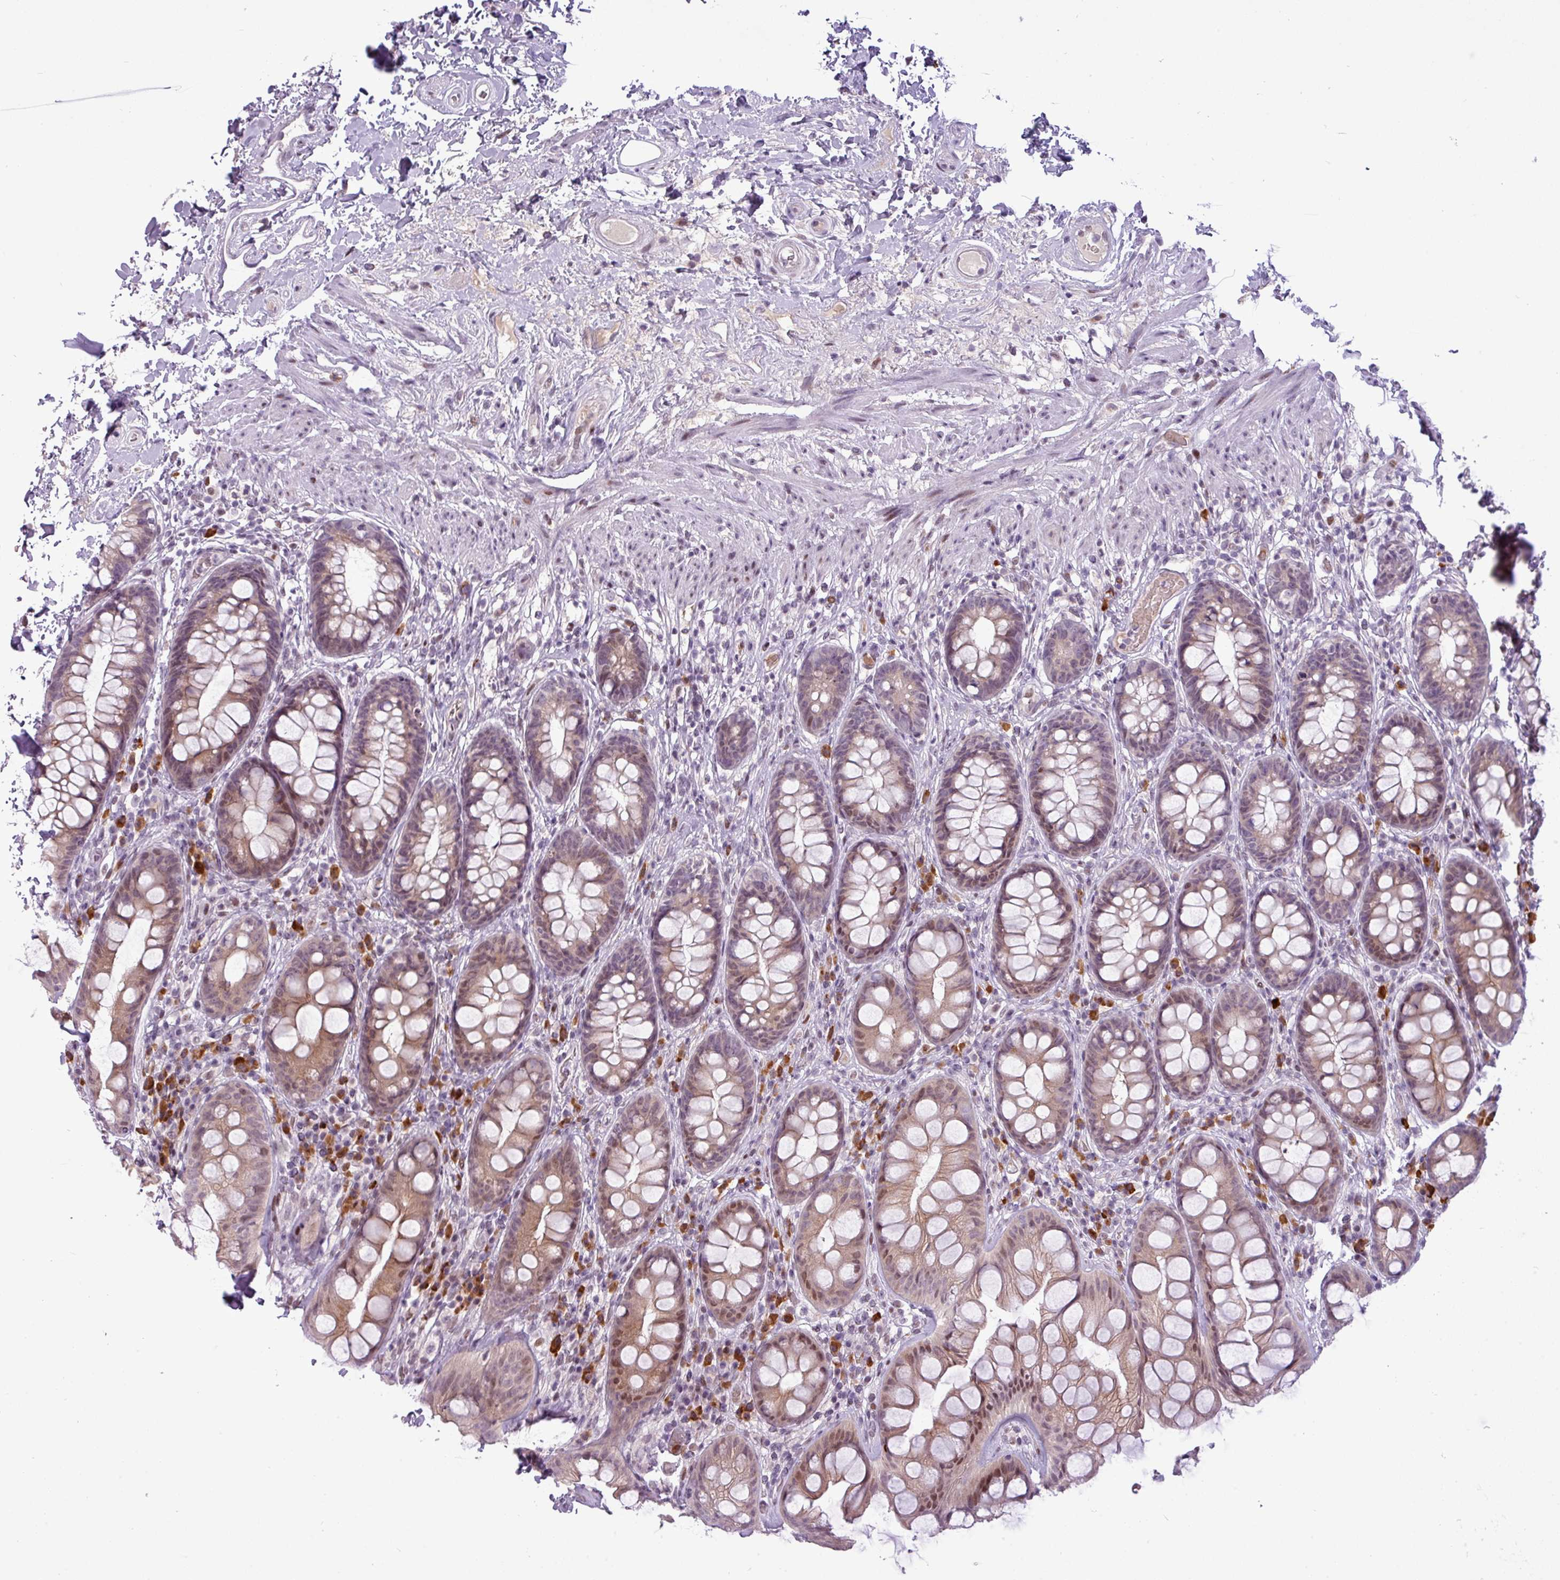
{"staining": {"intensity": "weak", "quantity": "<25%", "location": "nuclear"}, "tissue": "rectum", "cell_type": "Glandular cells", "image_type": "normal", "snomed": [{"axis": "morphology", "description": "Normal tissue, NOS"}, {"axis": "topography", "description": "Rectum"}], "caption": "The IHC histopathology image has no significant positivity in glandular cells of rectum.", "gene": "SLC66A2", "patient": {"sex": "male", "age": 74}}